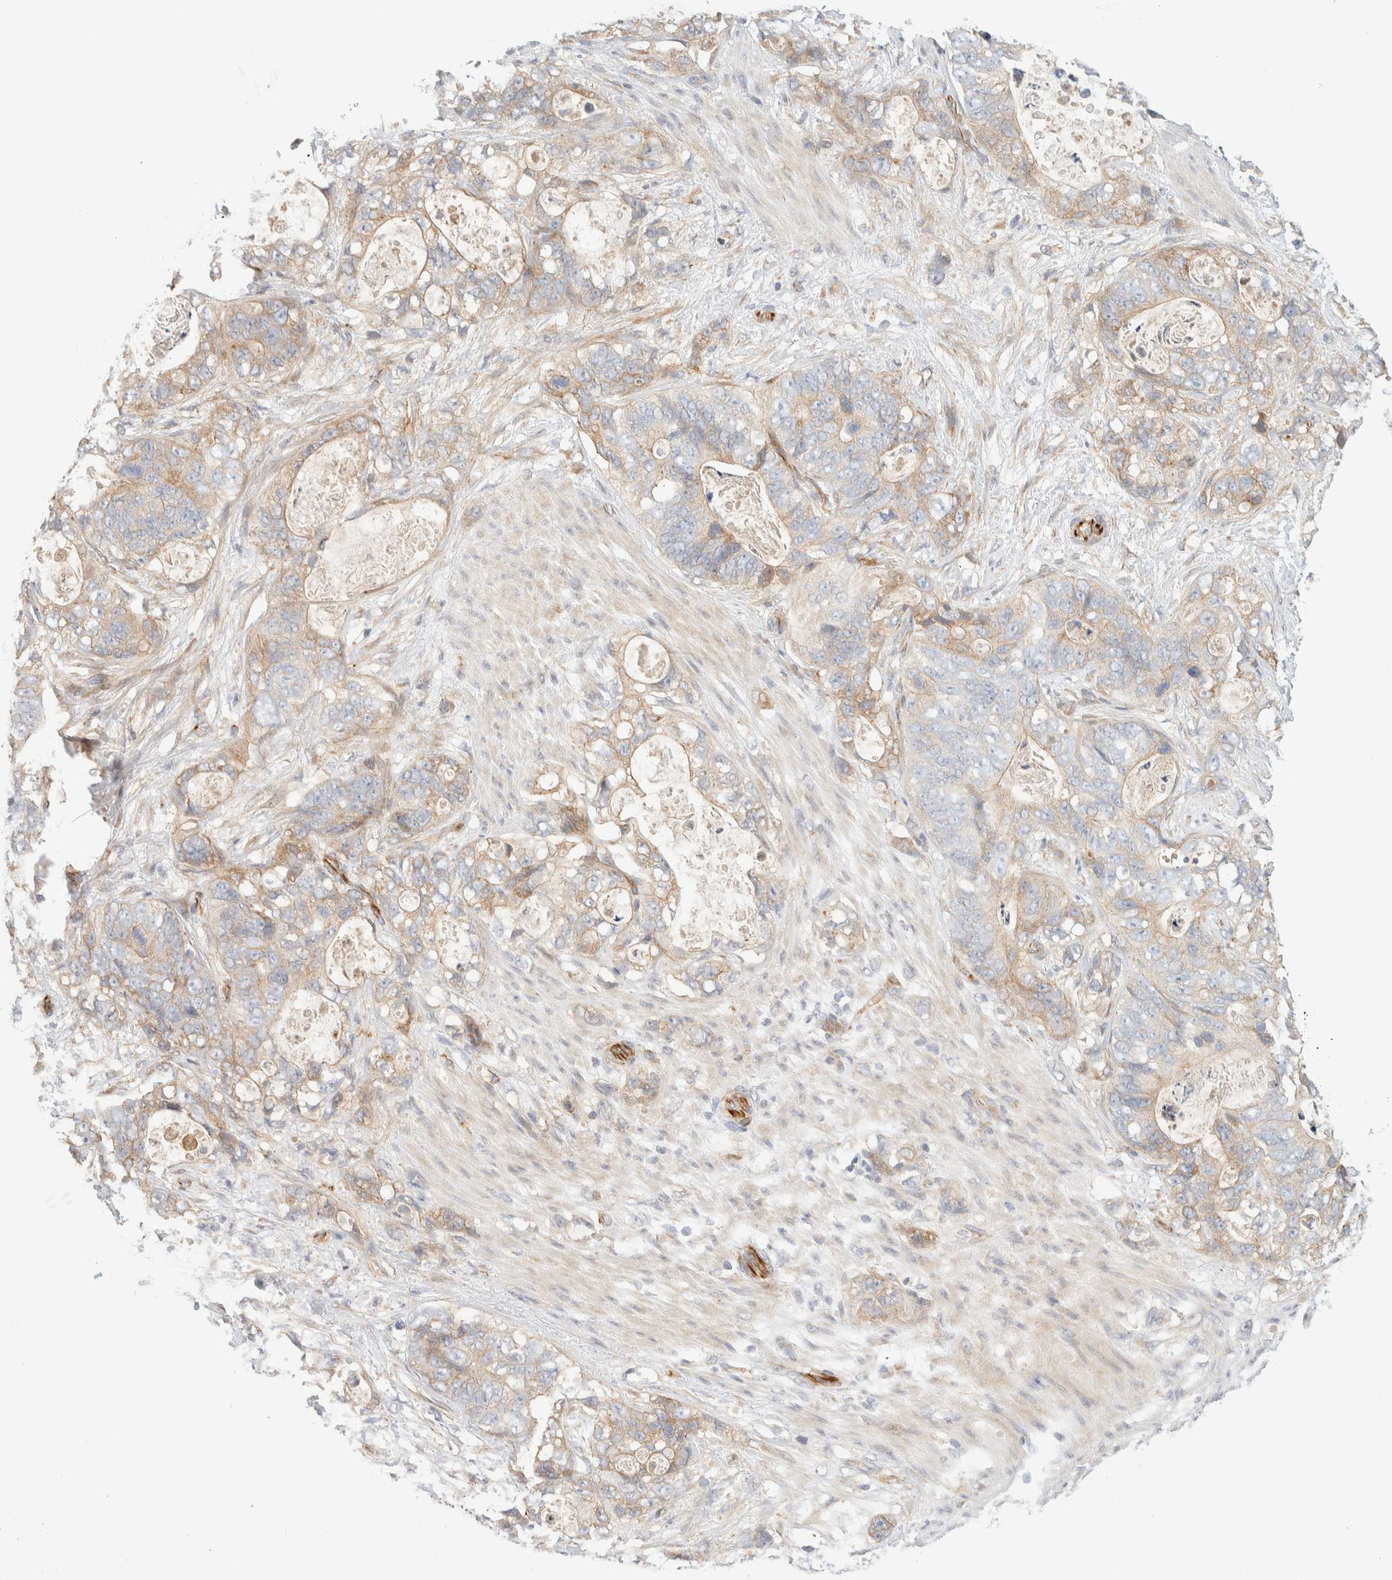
{"staining": {"intensity": "weak", "quantity": ">75%", "location": "cytoplasmic/membranous"}, "tissue": "stomach cancer", "cell_type": "Tumor cells", "image_type": "cancer", "snomed": [{"axis": "morphology", "description": "Normal tissue, NOS"}, {"axis": "morphology", "description": "Adenocarcinoma, NOS"}, {"axis": "topography", "description": "Stomach"}], "caption": "IHC histopathology image of human stomach cancer stained for a protein (brown), which exhibits low levels of weak cytoplasmic/membranous staining in about >75% of tumor cells.", "gene": "FAT1", "patient": {"sex": "female", "age": 89}}